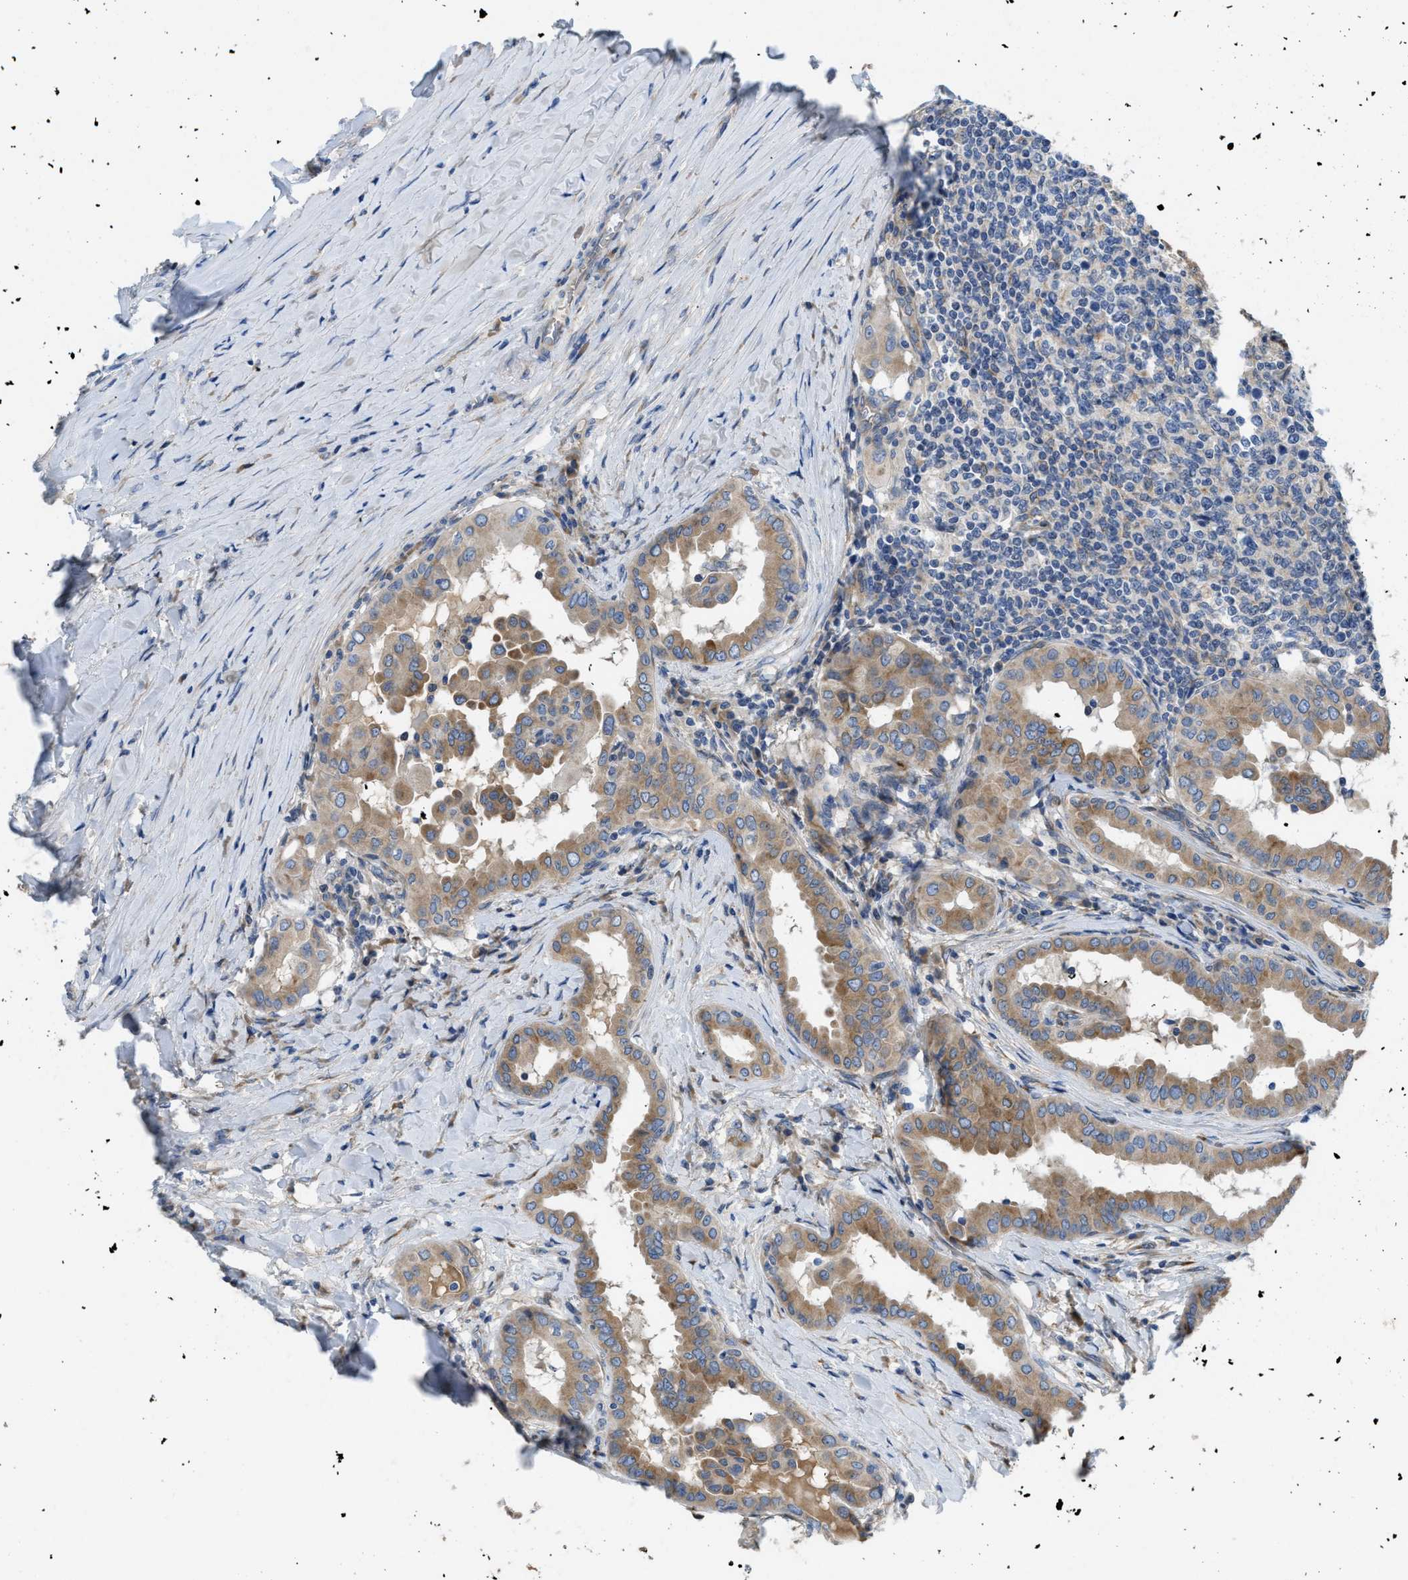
{"staining": {"intensity": "moderate", "quantity": ">75%", "location": "cytoplasmic/membranous"}, "tissue": "thyroid cancer", "cell_type": "Tumor cells", "image_type": "cancer", "snomed": [{"axis": "morphology", "description": "Papillary adenocarcinoma, NOS"}, {"axis": "topography", "description": "Thyroid gland"}], "caption": "High-magnification brightfield microscopy of thyroid cancer stained with DAB (brown) and counterstained with hematoxylin (blue). tumor cells exhibit moderate cytoplasmic/membranous staining is seen in approximately>75% of cells. The staining was performed using DAB (3,3'-diaminobenzidine), with brown indicating positive protein expression. Nuclei are stained blue with hematoxylin.", "gene": "GGCX", "patient": {"sex": "male", "age": 33}}